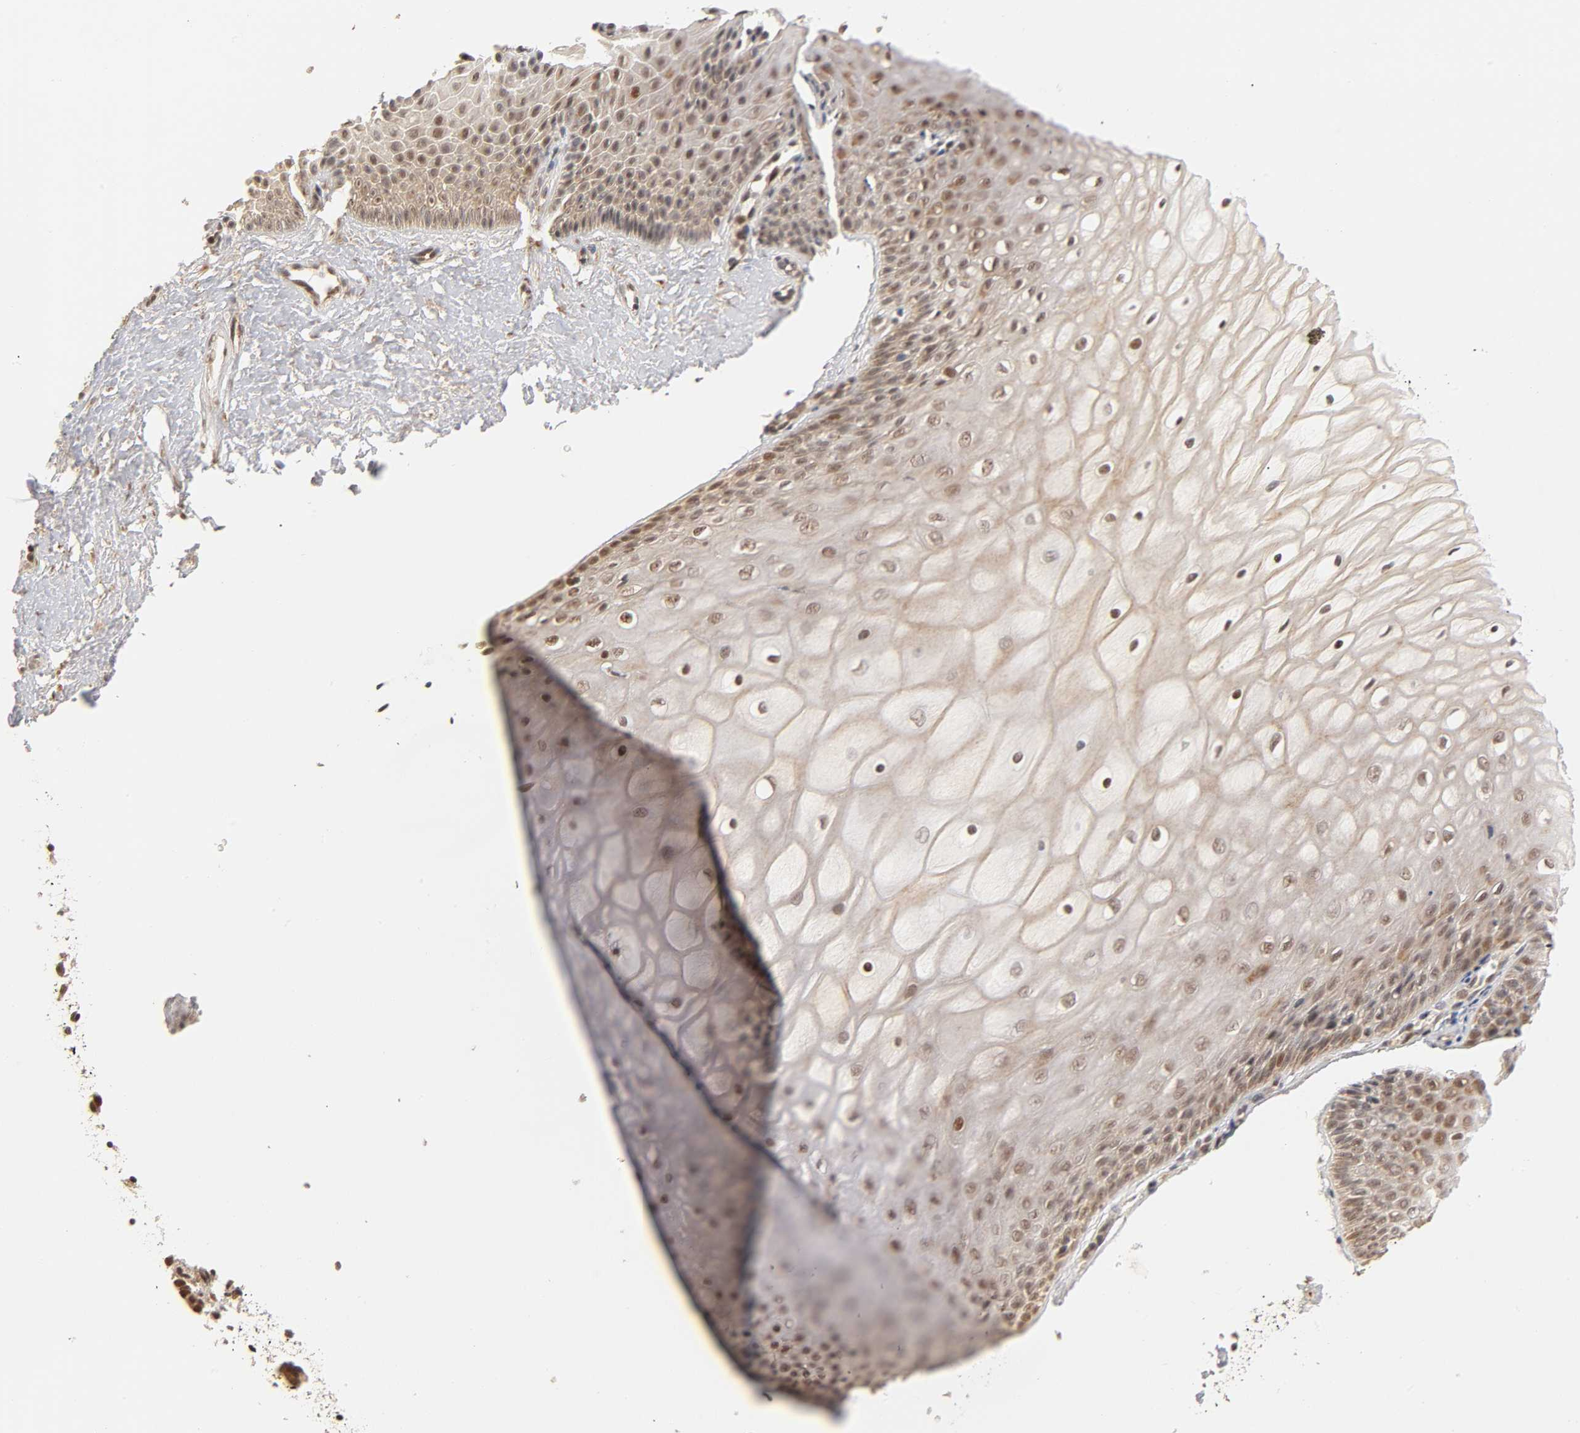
{"staining": {"intensity": "weak", "quantity": "25%-75%", "location": "cytoplasmic/membranous,nuclear"}, "tissue": "cervix", "cell_type": "Glandular cells", "image_type": "normal", "snomed": [{"axis": "morphology", "description": "Normal tissue, NOS"}, {"axis": "topography", "description": "Cervix"}], "caption": "A low amount of weak cytoplasmic/membranous,nuclear expression is identified in approximately 25%-75% of glandular cells in normal cervix.", "gene": "TAF10", "patient": {"sex": "female", "age": 55}}